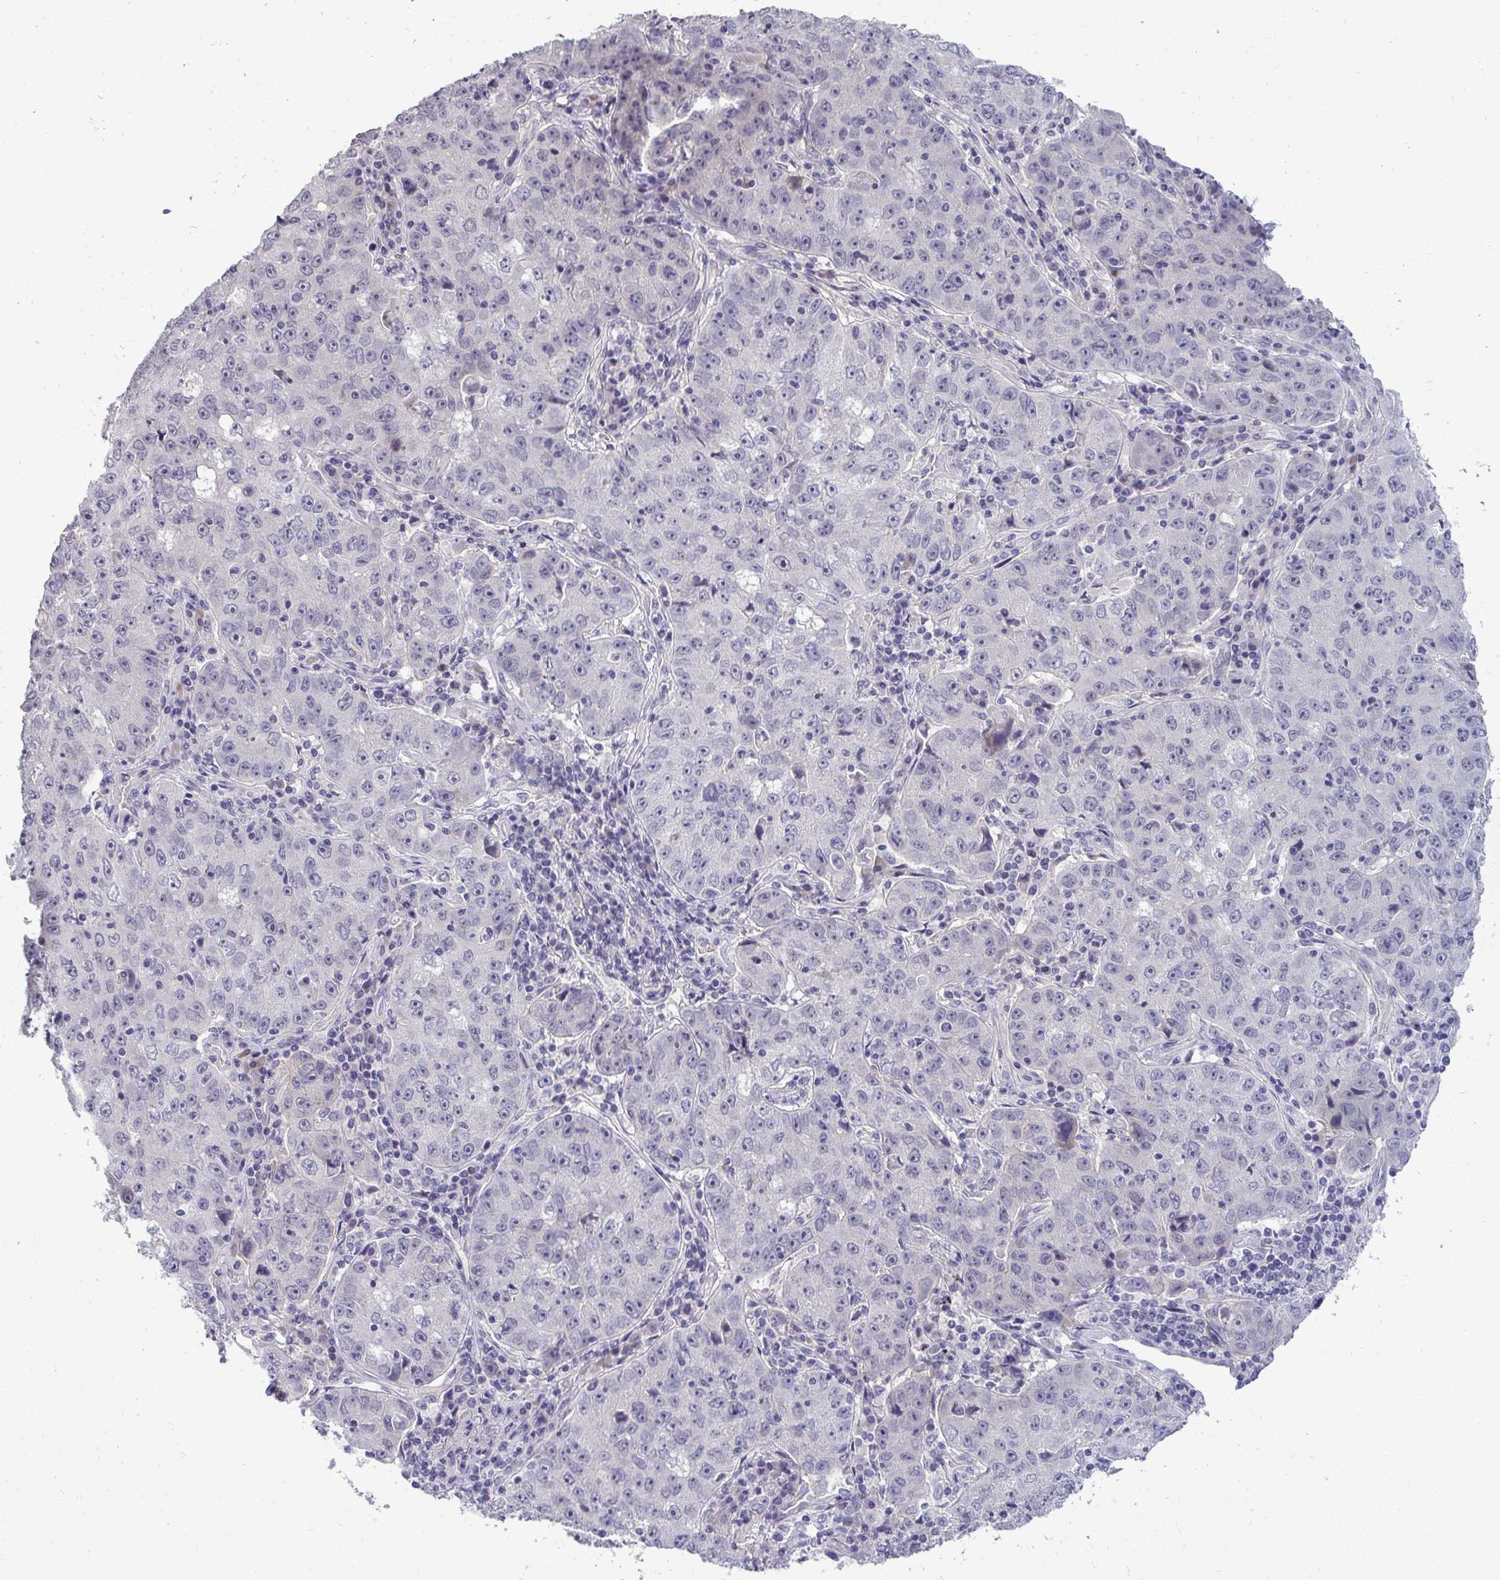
{"staining": {"intensity": "negative", "quantity": "none", "location": "none"}, "tissue": "lung cancer", "cell_type": "Tumor cells", "image_type": "cancer", "snomed": [{"axis": "morphology", "description": "Normal morphology"}, {"axis": "morphology", "description": "Adenocarcinoma, NOS"}, {"axis": "topography", "description": "Lymph node"}, {"axis": "topography", "description": "Lung"}], "caption": "The histopathology image shows no significant expression in tumor cells of lung cancer (adenocarcinoma). Brightfield microscopy of immunohistochemistry (IHC) stained with DAB (3,3'-diaminobenzidine) (brown) and hematoxylin (blue), captured at high magnification.", "gene": "SLC30A3", "patient": {"sex": "female", "age": 57}}